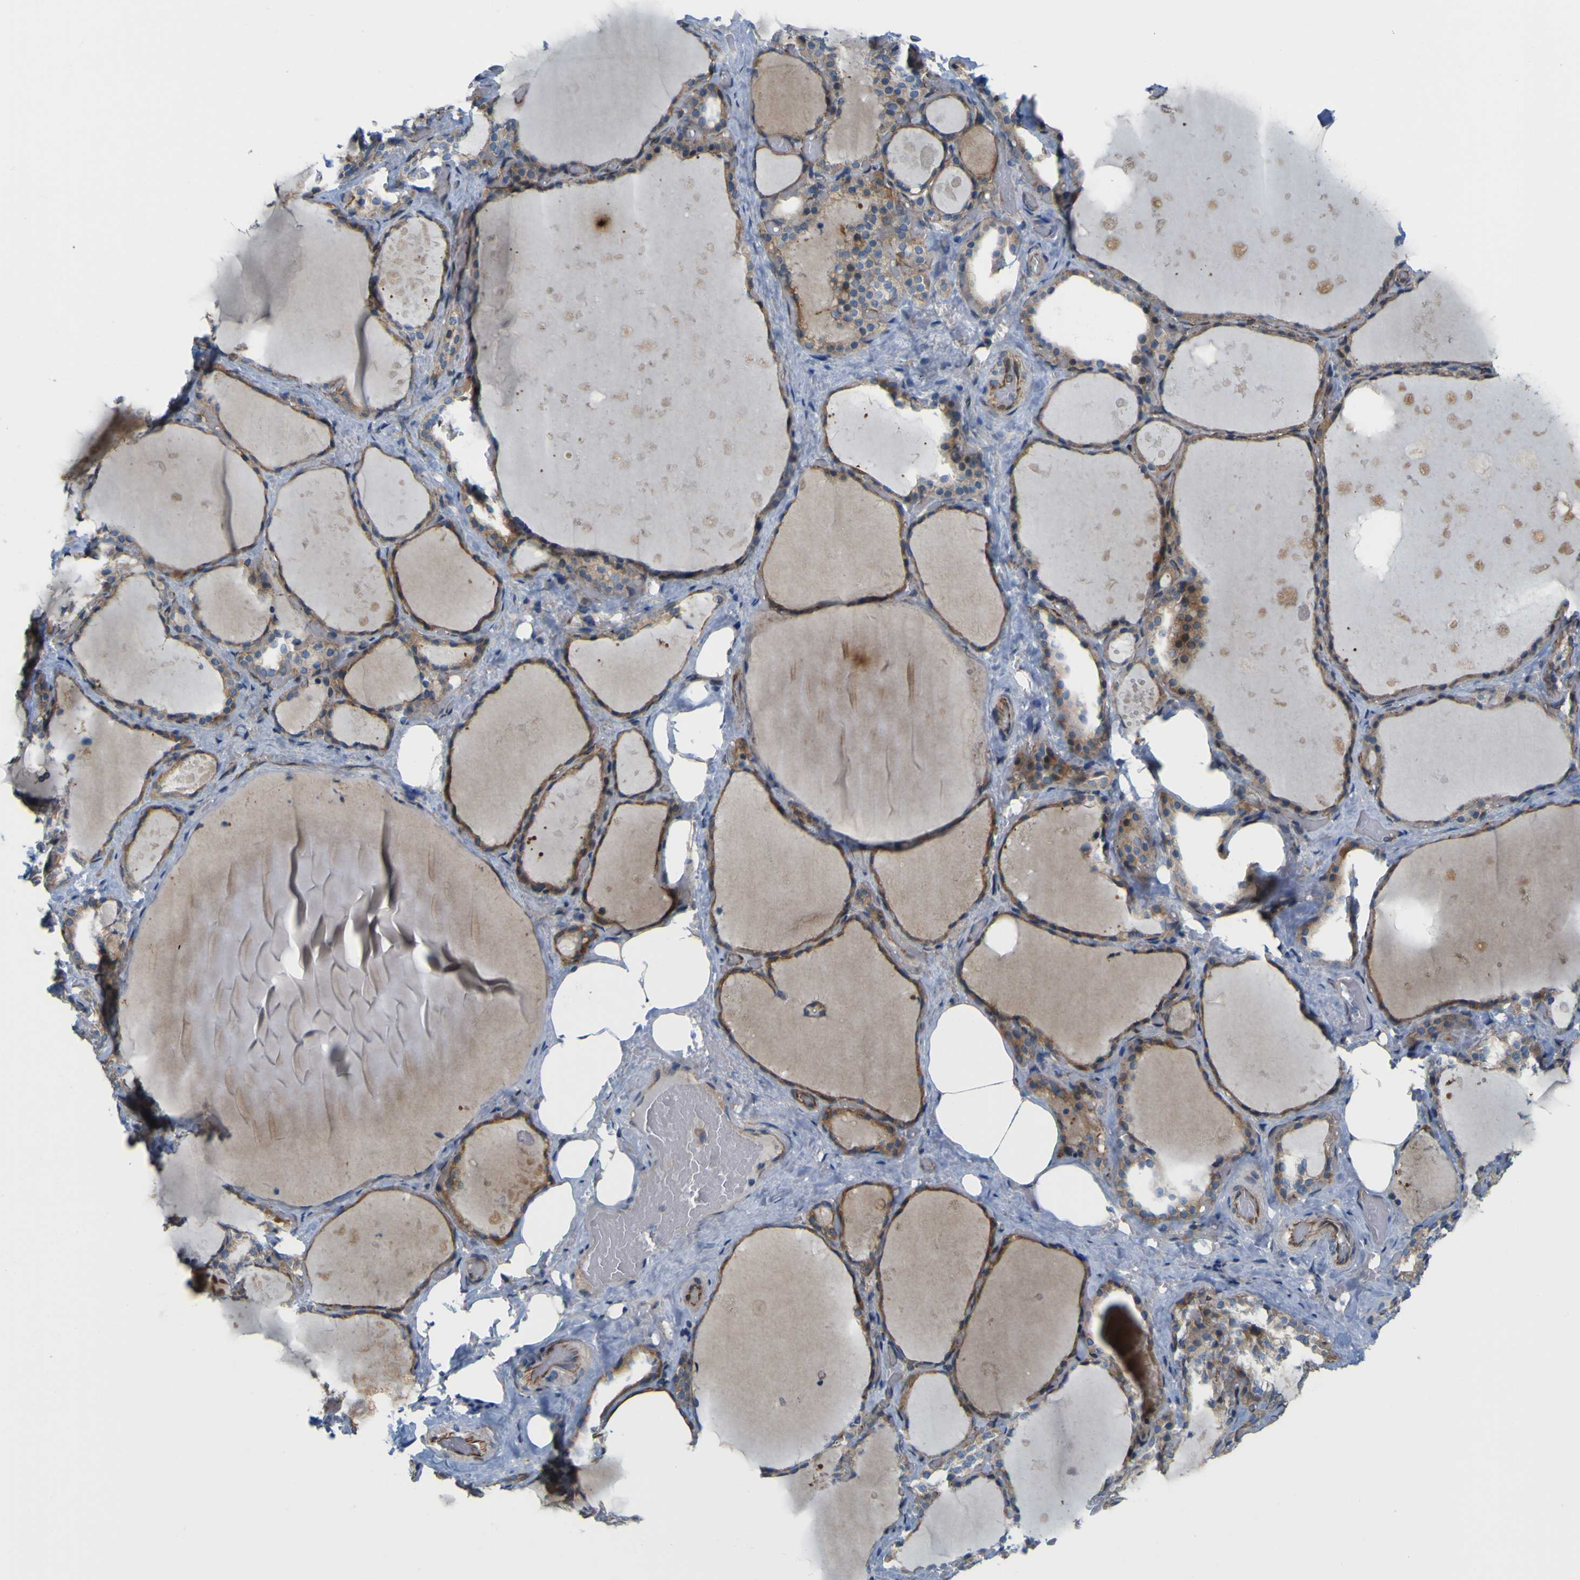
{"staining": {"intensity": "moderate", "quantity": ">75%", "location": "cytoplasmic/membranous"}, "tissue": "thyroid gland", "cell_type": "Glandular cells", "image_type": "normal", "snomed": [{"axis": "morphology", "description": "Normal tissue, NOS"}, {"axis": "topography", "description": "Thyroid gland"}], "caption": "IHC (DAB) staining of normal human thyroid gland shows moderate cytoplasmic/membranous protein expression in about >75% of glandular cells. The staining was performed using DAB (3,3'-diaminobenzidine) to visualize the protein expression in brown, while the nuclei were stained in blue with hematoxylin (Magnification: 20x).", "gene": "JPH1", "patient": {"sex": "male", "age": 61}}